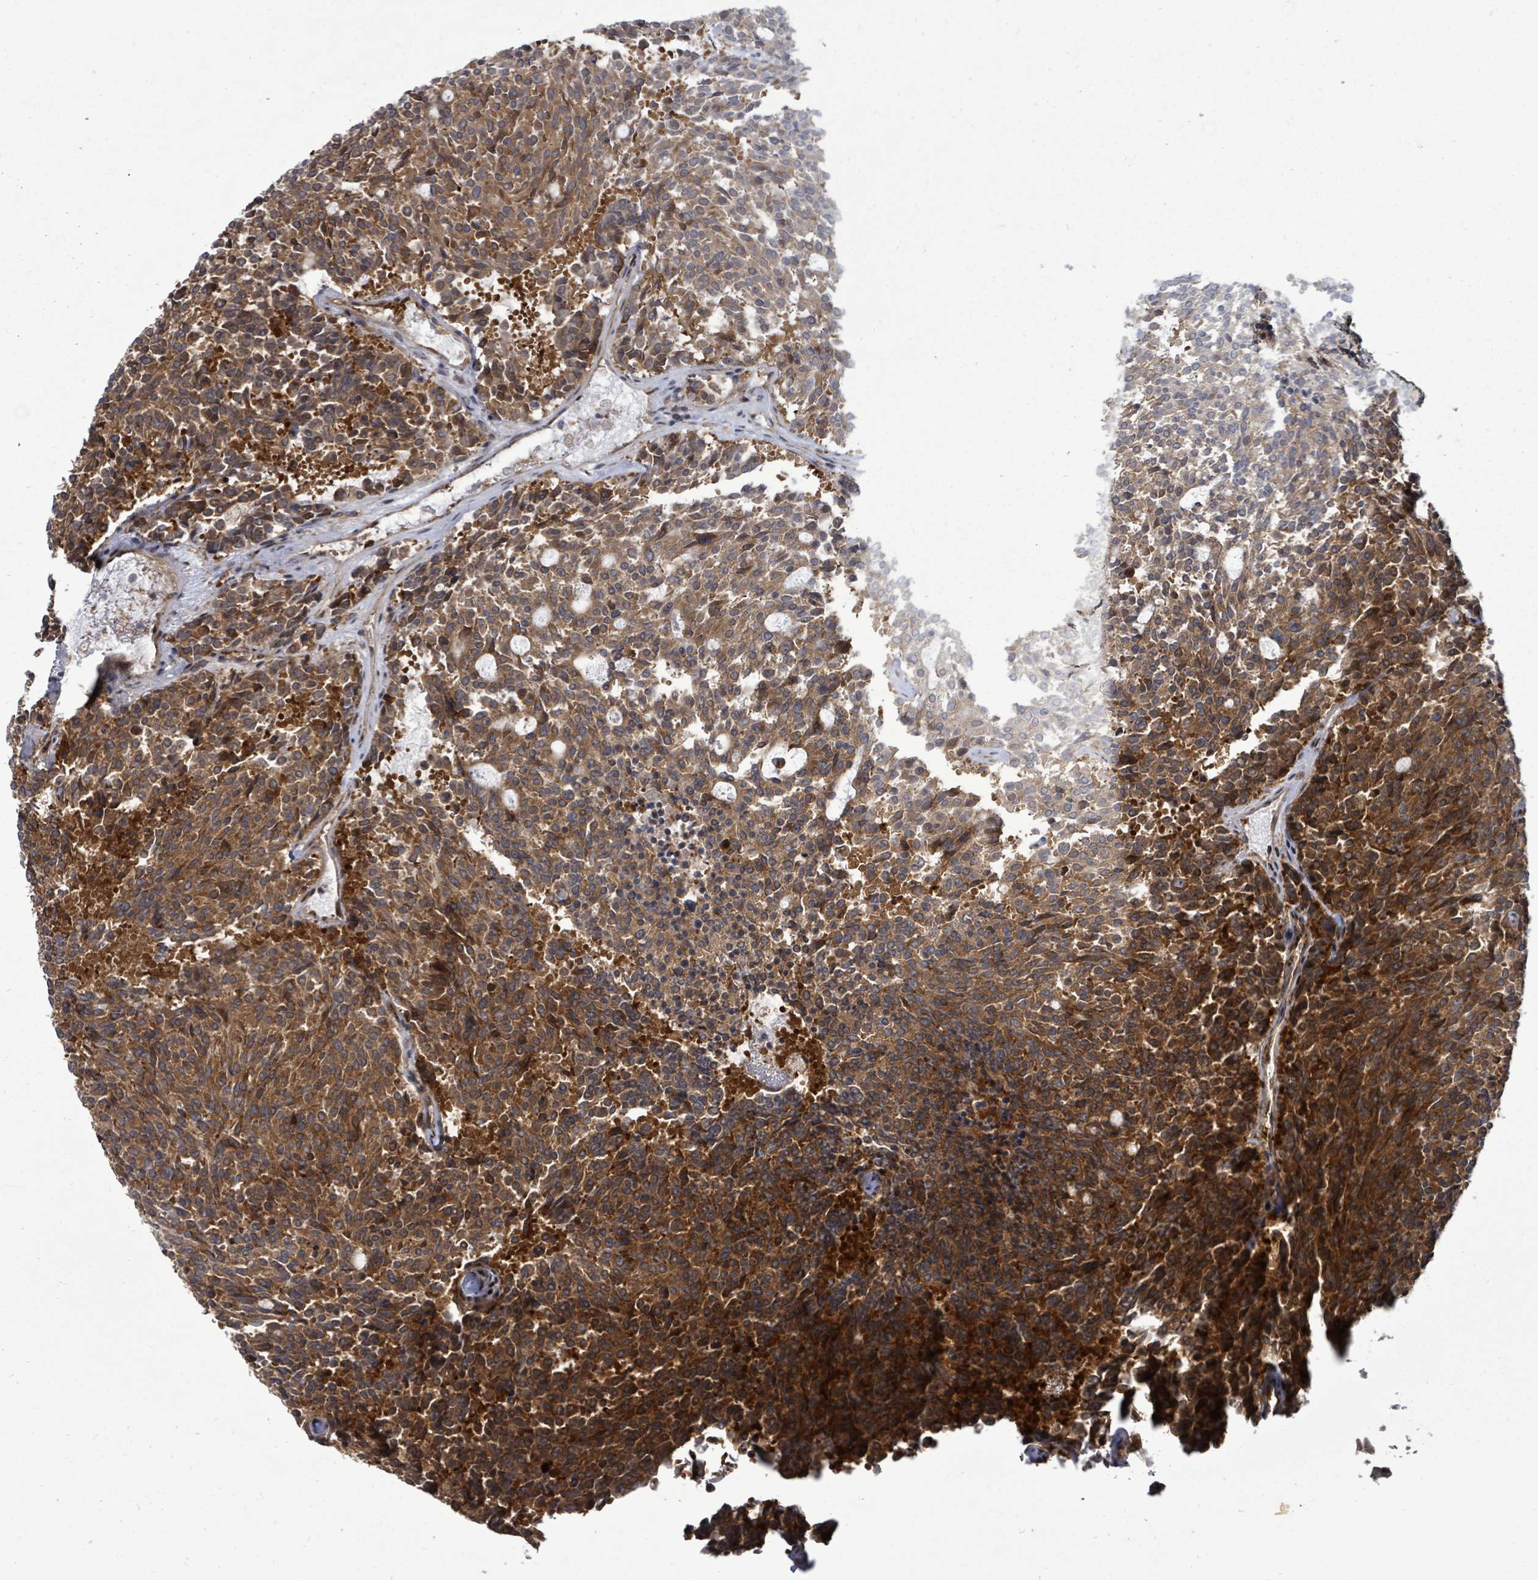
{"staining": {"intensity": "strong", "quantity": ">75%", "location": "cytoplasmic/membranous"}, "tissue": "carcinoid", "cell_type": "Tumor cells", "image_type": "cancer", "snomed": [{"axis": "morphology", "description": "Carcinoid, malignant, NOS"}, {"axis": "topography", "description": "Pancreas"}], "caption": "Protein positivity by immunohistochemistry (IHC) shows strong cytoplasmic/membranous expression in about >75% of tumor cells in carcinoid.", "gene": "EIF3C", "patient": {"sex": "female", "age": 54}}